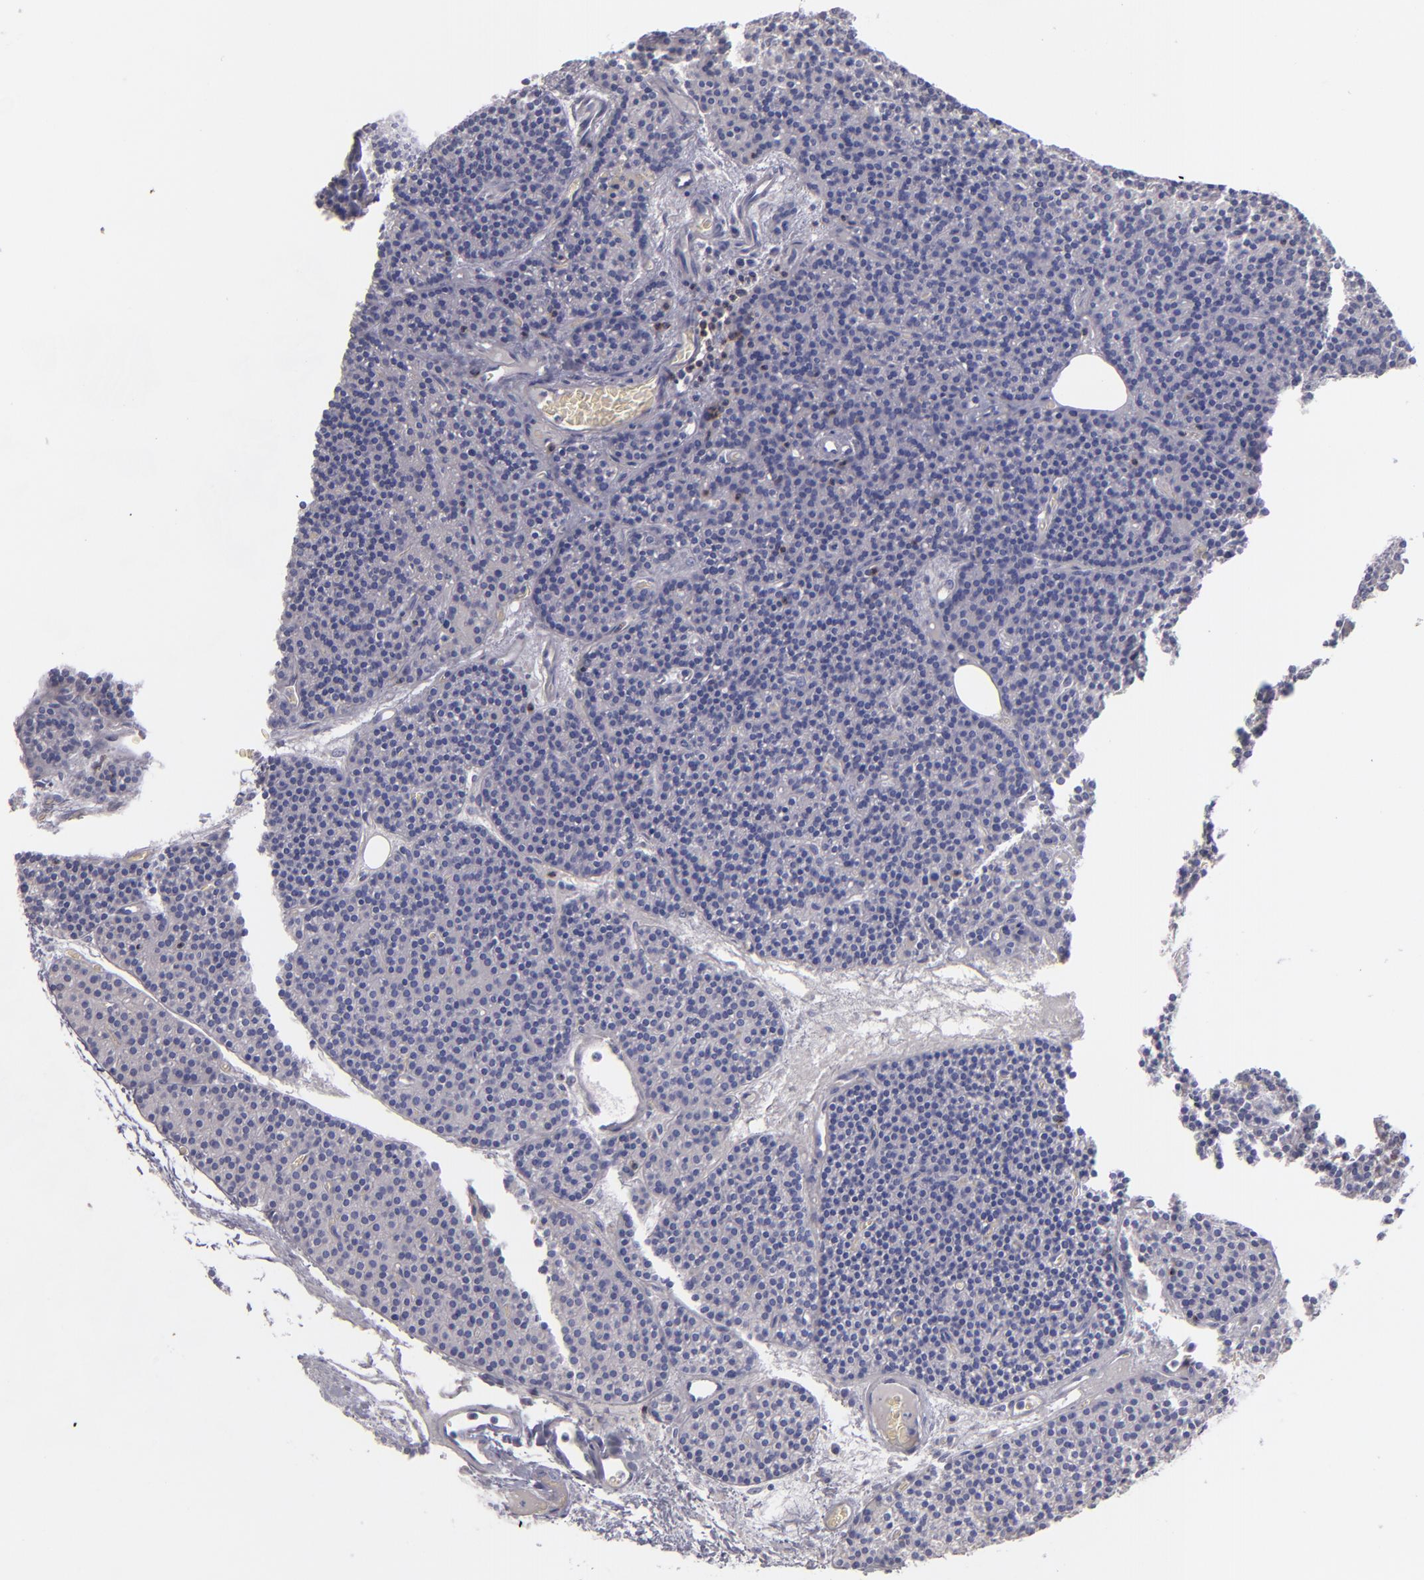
{"staining": {"intensity": "negative", "quantity": "none", "location": "none"}, "tissue": "parathyroid gland", "cell_type": "Glandular cells", "image_type": "normal", "snomed": [{"axis": "morphology", "description": "Normal tissue, NOS"}, {"axis": "topography", "description": "Parathyroid gland"}], "caption": "High power microscopy histopathology image of an immunohistochemistry (IHC) histopathology image of unremarkable parathyroid gland, revealing no significant positivity in glandular cells. Nuclei are stained in blue.", "gene": "CD2", "patient": {"sex": "male", "age": 57}}